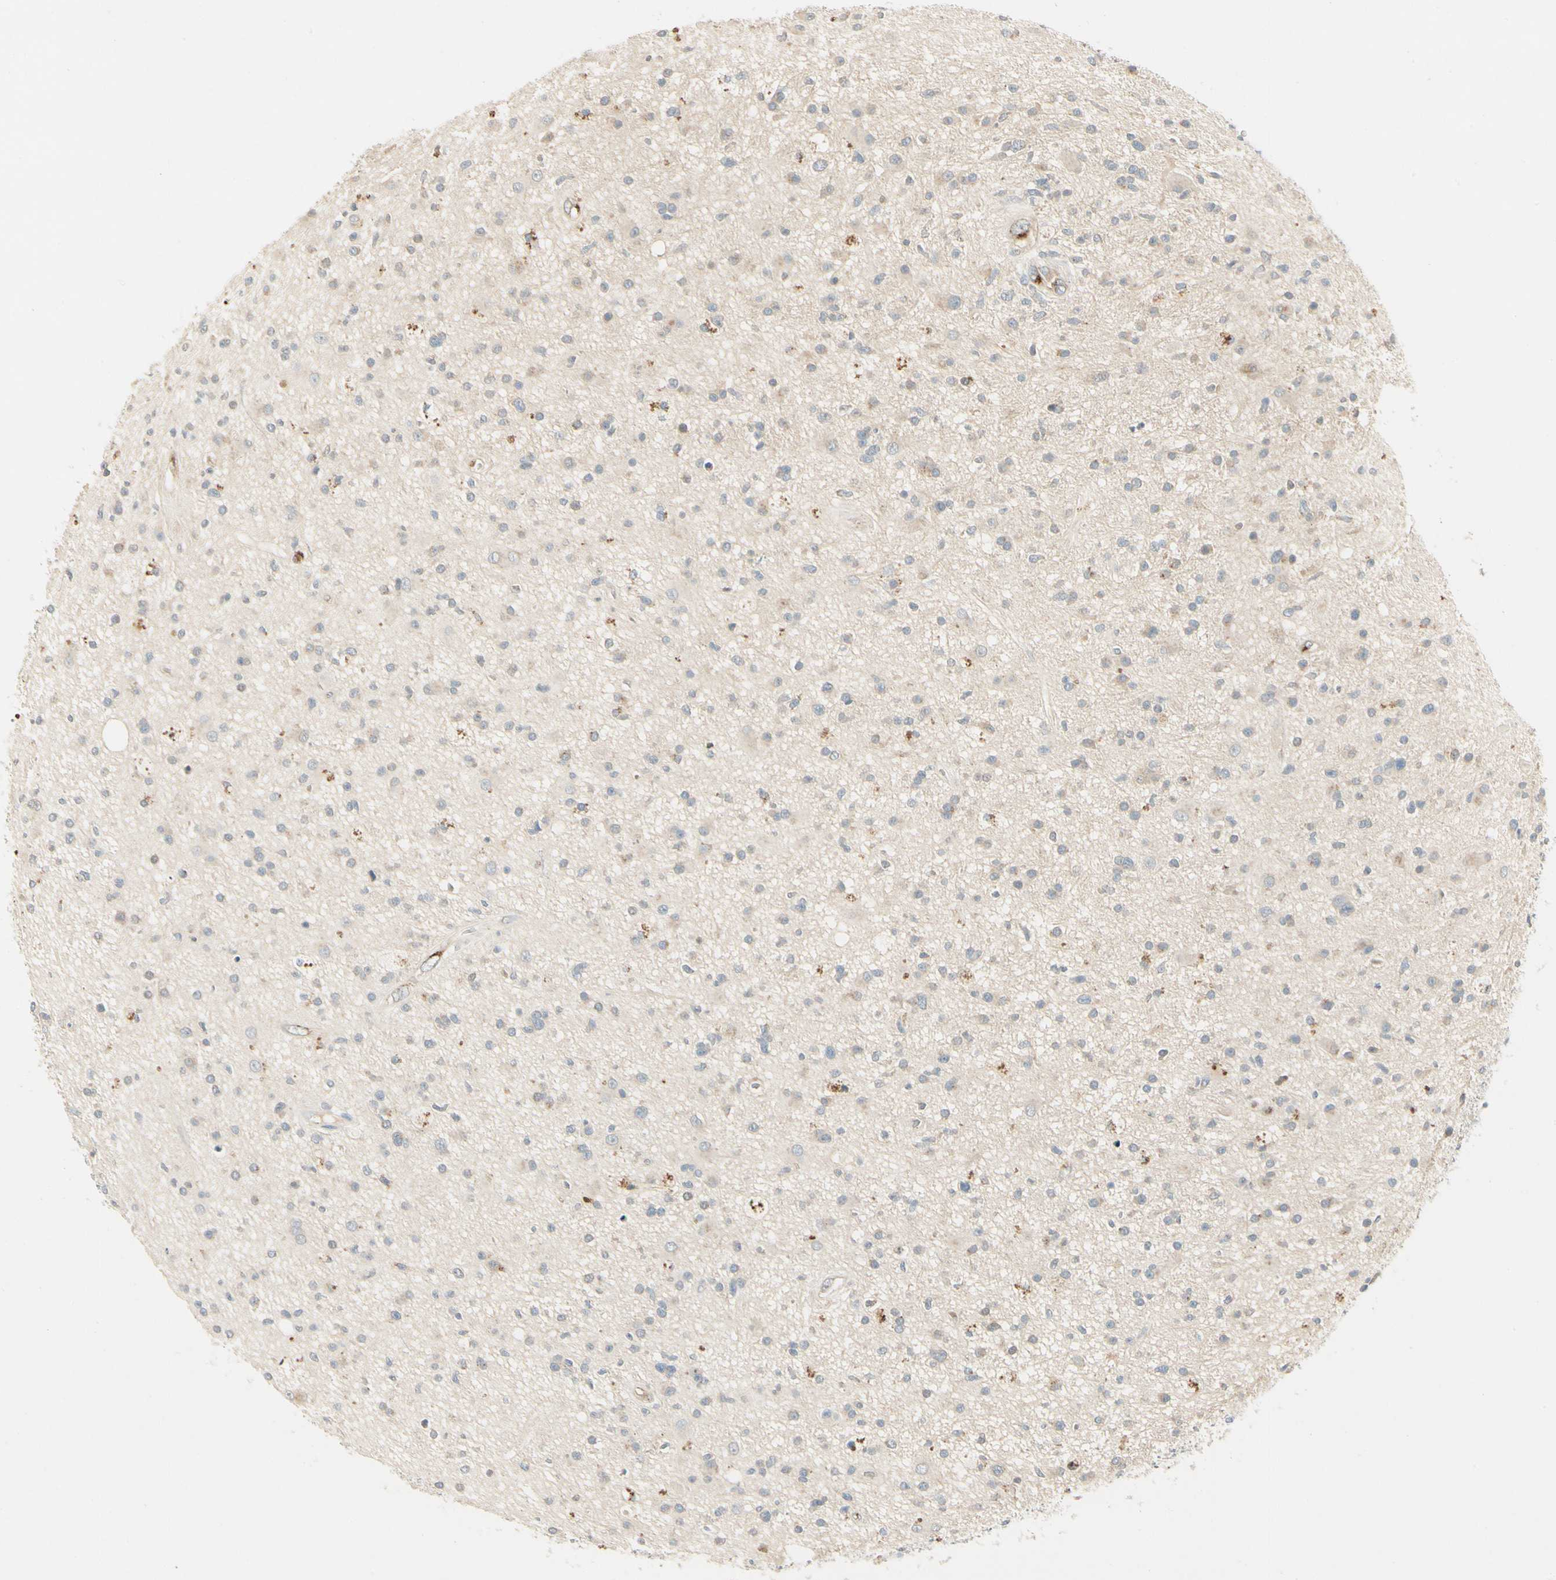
{"staining": {"intensity": "weak", "quantity": "<25%", "location": "cytoplasmic/membranous"}, "tissue": "glioma", "cell_type": "Tumor cells", "image_type": "cancer", "snomed": [{"axis": "morphology", "description": "Glioma, malignant, High grade"}, {"axis": "topography", "description": "Brain"}], "caption": "Immunohistochemical staining of malignant glioma (high-grade) demonstrates no significant positivity in tumor cells. Brightfield microscopy of immunohistochemistry (IHC) stained with DAB (brown) and hematoxylin (blue), captured at high magnification.", "gene": "MANSC1", "patient": {"sex": "male", "age": 33}}